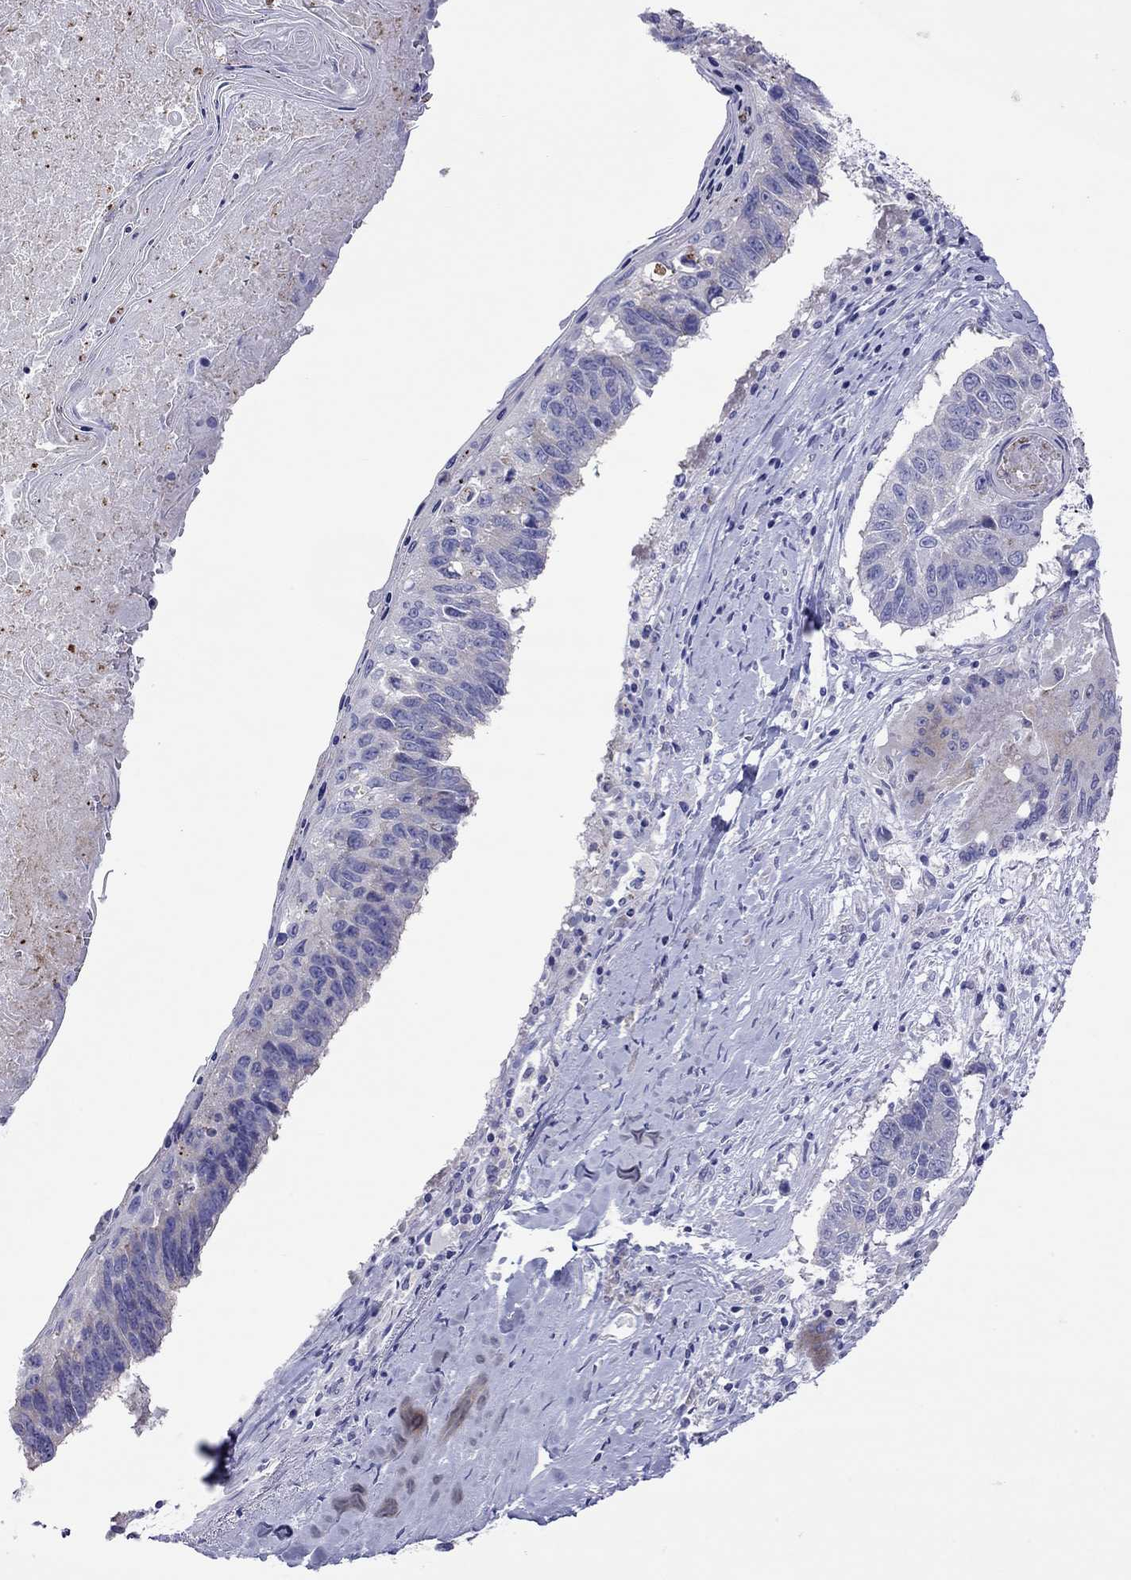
{"staining": {"intensity": "negative", "quantity": "none", "location": "none"}, "tissue": "lung cancer", "cell_type": "Tumor cells", "image_type": "cancer", "snomed": [{"axis": "morphology", "description": "Squamous cell carcinoma, NOS"}, {"axis": "topography", "description": "Lung"}], "caption": "Lung cancer stained for a protein using IHC shows no expression tumor cells.", "gene": "COL9A1", "patient": {"sex": "male", "age": 73}}